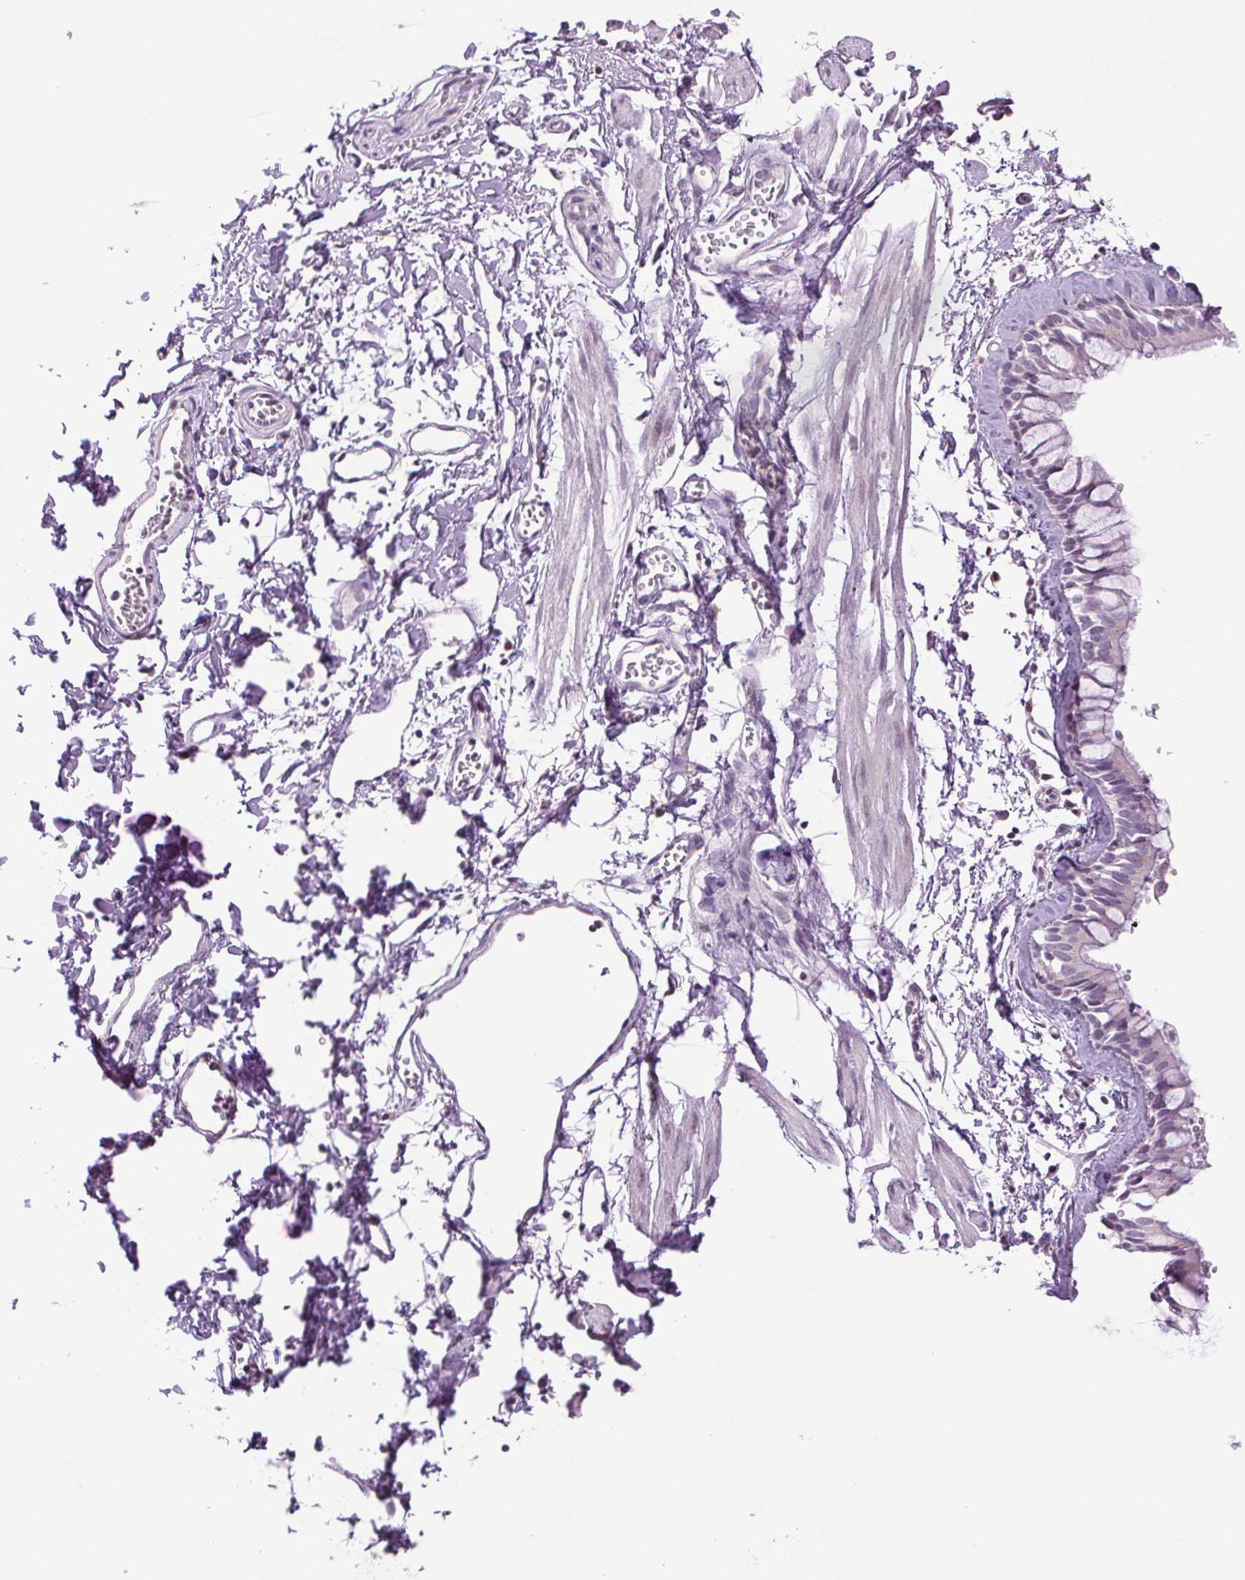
{"staining": {"intensity": "negative", "quantity": "none", "location": "none"}, "tissue": "bronchus", "cell_type": "Respiratory epithelial cells", "image_type": "normal", "snomed": [{"axis": "morphology", "description": "Normal tissue, NOS"}, {"axis": "topography", "description": "Cartilage tissue"}, {"axis": "topography", "description": "Bronchus"}], "caption": "This photomicrograph is of benign bronchus stained with immunohistochemistry to label a protein in brown with the nuclei are counter-stained blue. There is no expression in respiratory epithelial cells. (Brightfield microscopy of DAB (3,3'-diaminobenzidine) immunohistochemistry at high magnification).", "gene": "SMIM13", "patient": {"sex": "female", "age": 59}}